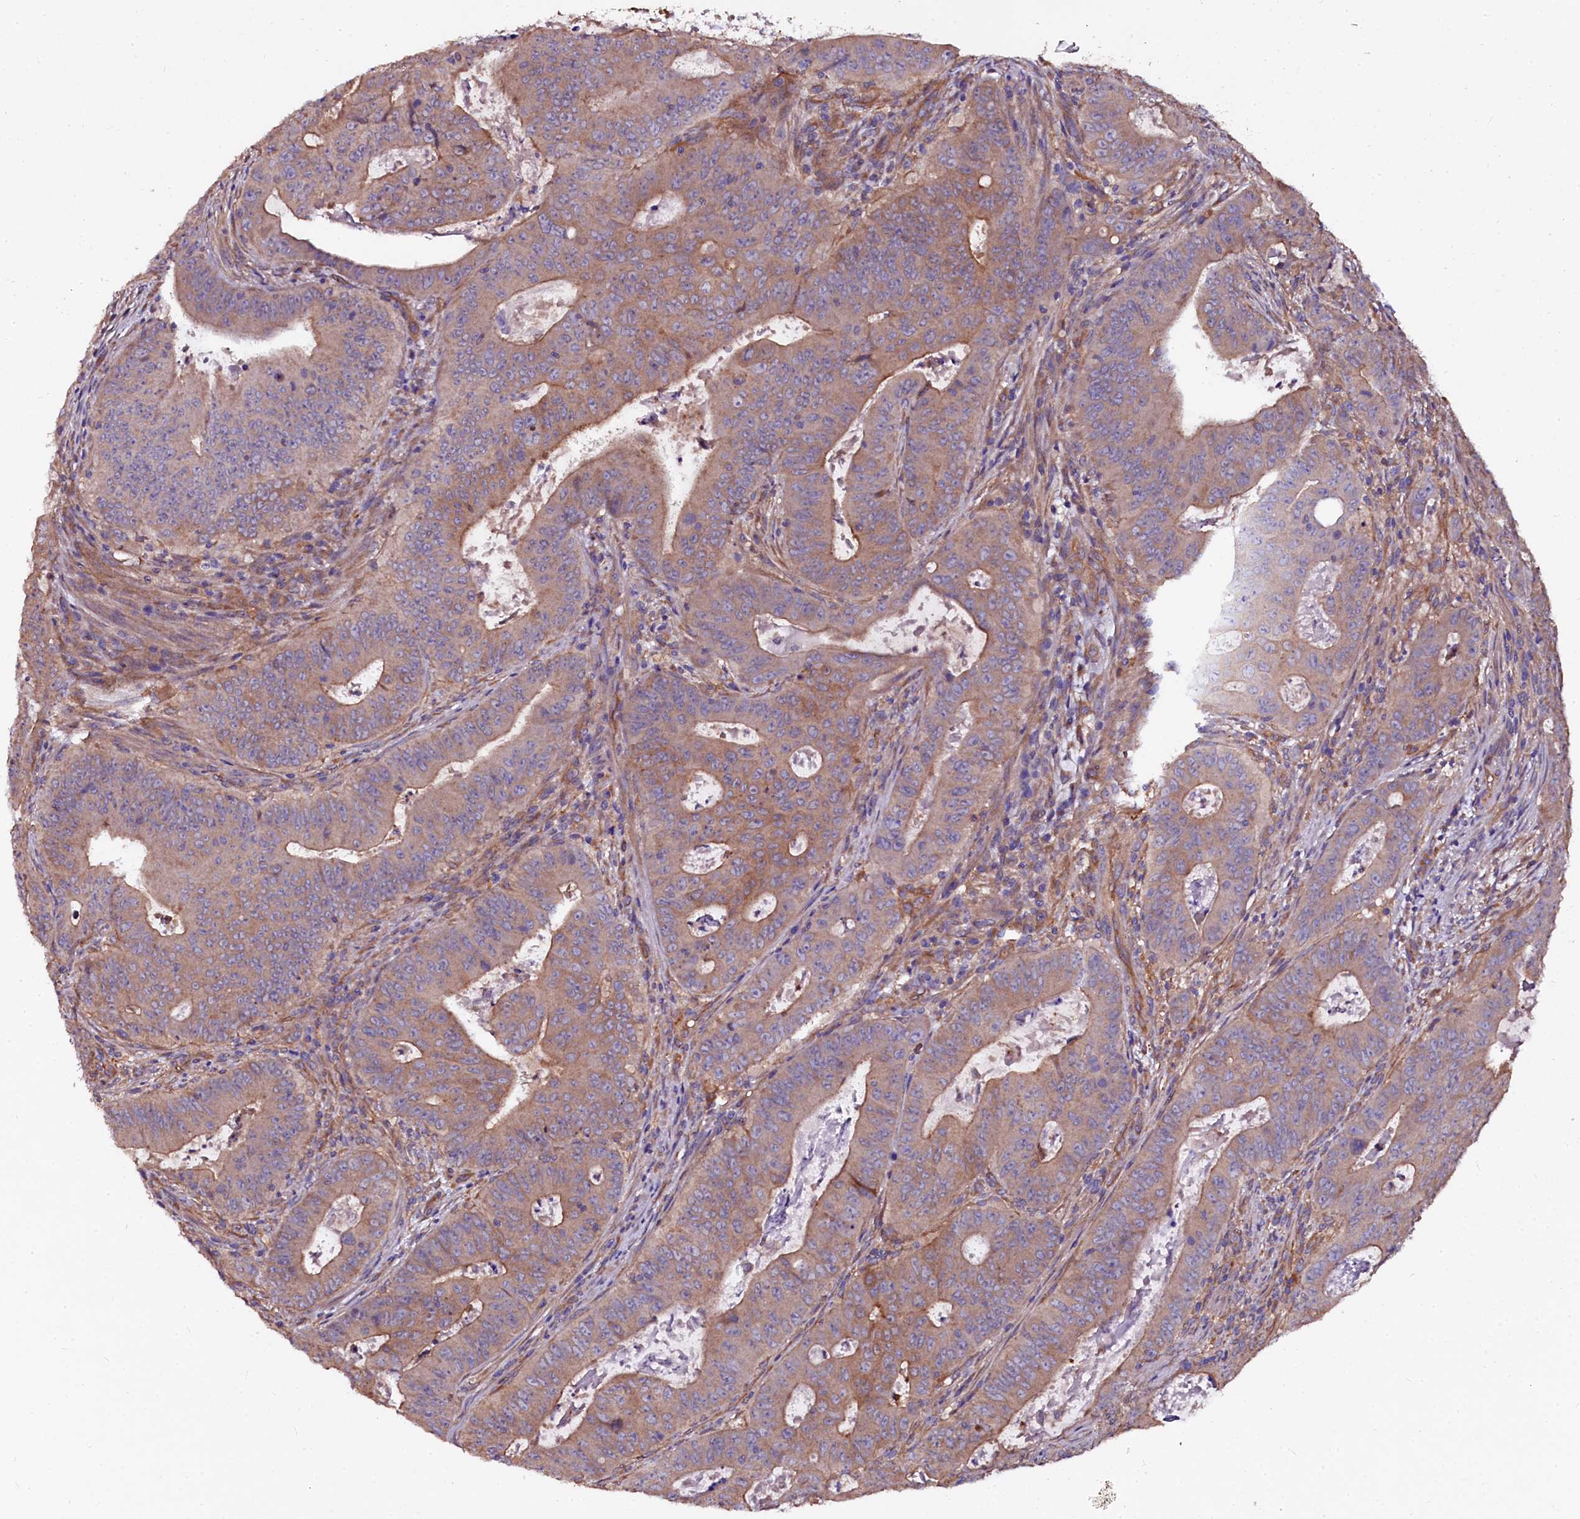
{"staining": {"intensity": "weak", "quantity": ">75%", "location": "cytoplasmic/membranous"}, "tissue": "colorectal cancer", "cell_type": "Tumor cells", "image_type": "cancer", "snomed": [{"axis": "morphology", "description": "Adenocarcinoma, NOS"}, {"axis": "topography", "description": "Rectum"}], "caption": "About >75% of tumor cells in colorectal adenocarcinoma display weak cytoplasmic/membranous protein positivity as visualized by brown immunohistochemical staining.", "gene": "APPL2", "patient": {"sex": "female", "age": 75}}